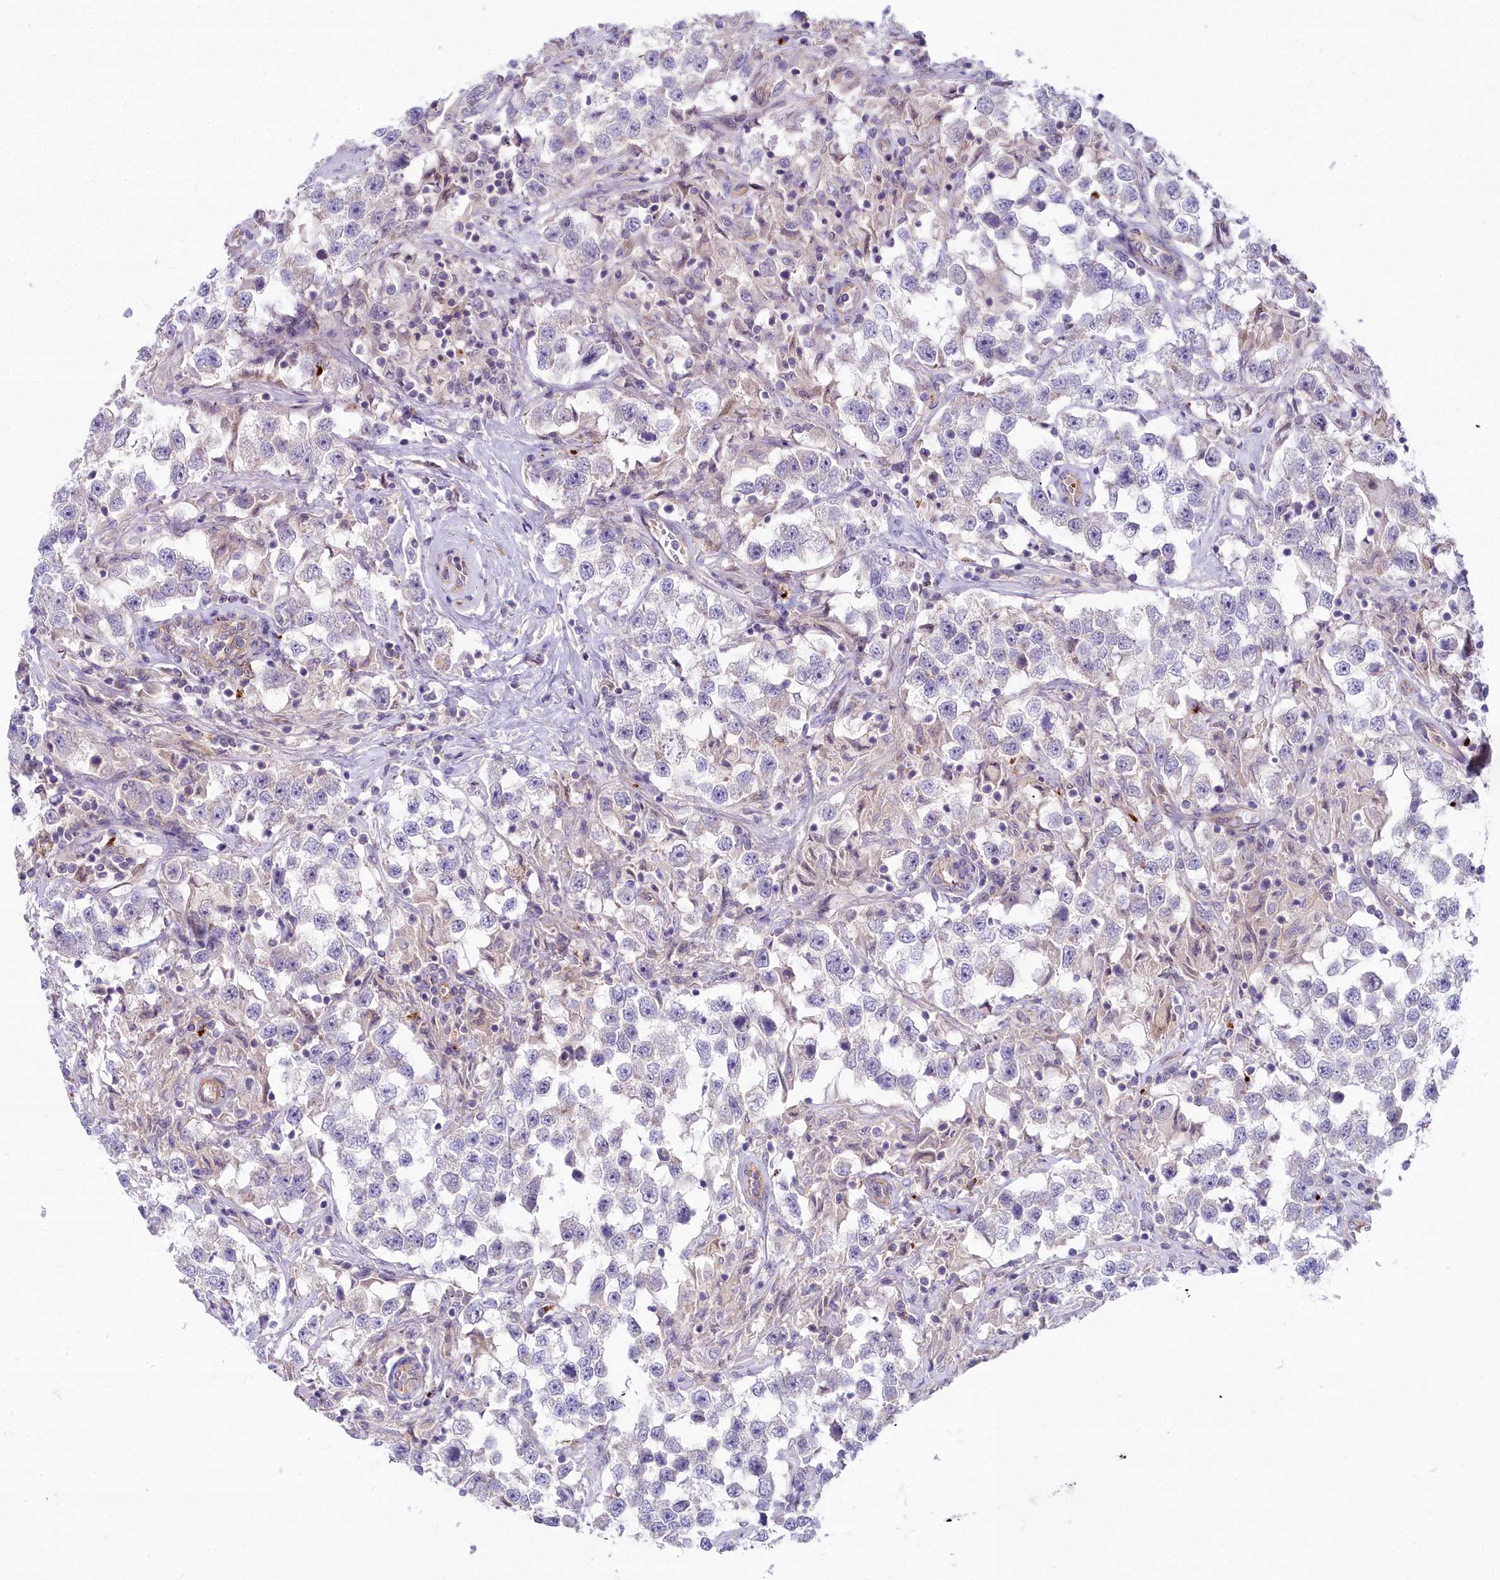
{"staining": {"intensity": "negative", "quantity": "none", "location": "none"}, "tissue": "testis cancer", "cell_type": "Tumor cells", "image_type": "cancer", "snomed": [{"axis": "morphology", "description": "Seminoma, NOS"}, {"axis": "topography", "description": "Testis"}], "caption": "Human testis cancer stained for a protein using immunohistochemistry demonstrates no staining in tumor cells.", "gene": "HLA-DOA", "patient": {"sex": "male", "age": 46}}